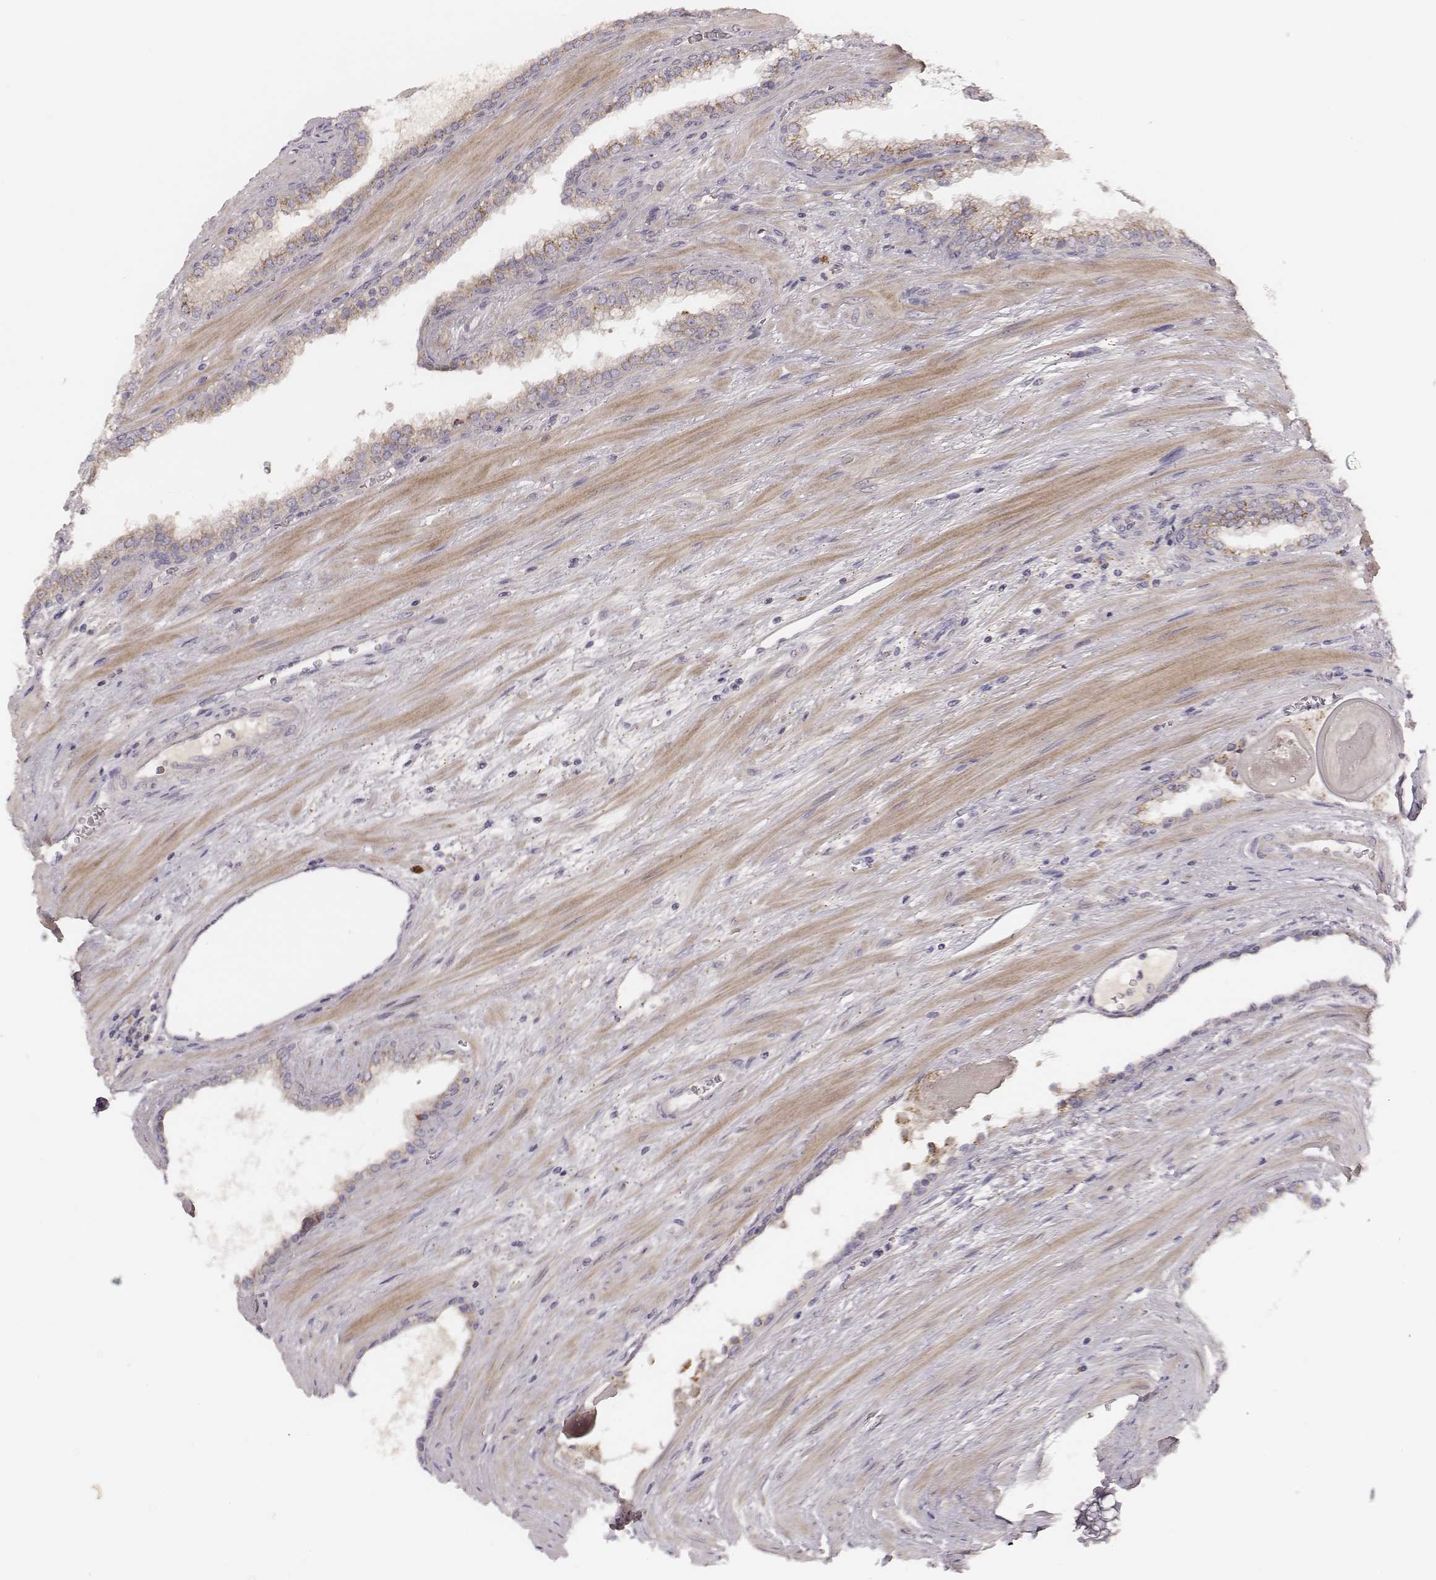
{"staining": {"intensity": "moderate", "quantity": ">75%", "location": "cytoplasmic/membranous"}, "tissue": "prostate cancer", "cell_type": "Tumor cells", "image_type": "cancer", "snomed": [{"axis": "morphology", "description": "Adenocarcinoma, NOS"}, {"axis": "topography", "description": "Prostate"}], "caption": "Tumor cells demonstrate medium levels of moderate cytoplasmic/membranous positivity in about >75% of cells in human prostate cancer.", "gene": "SDCBP2", "patient": {"sex": "male", "age": 67}}